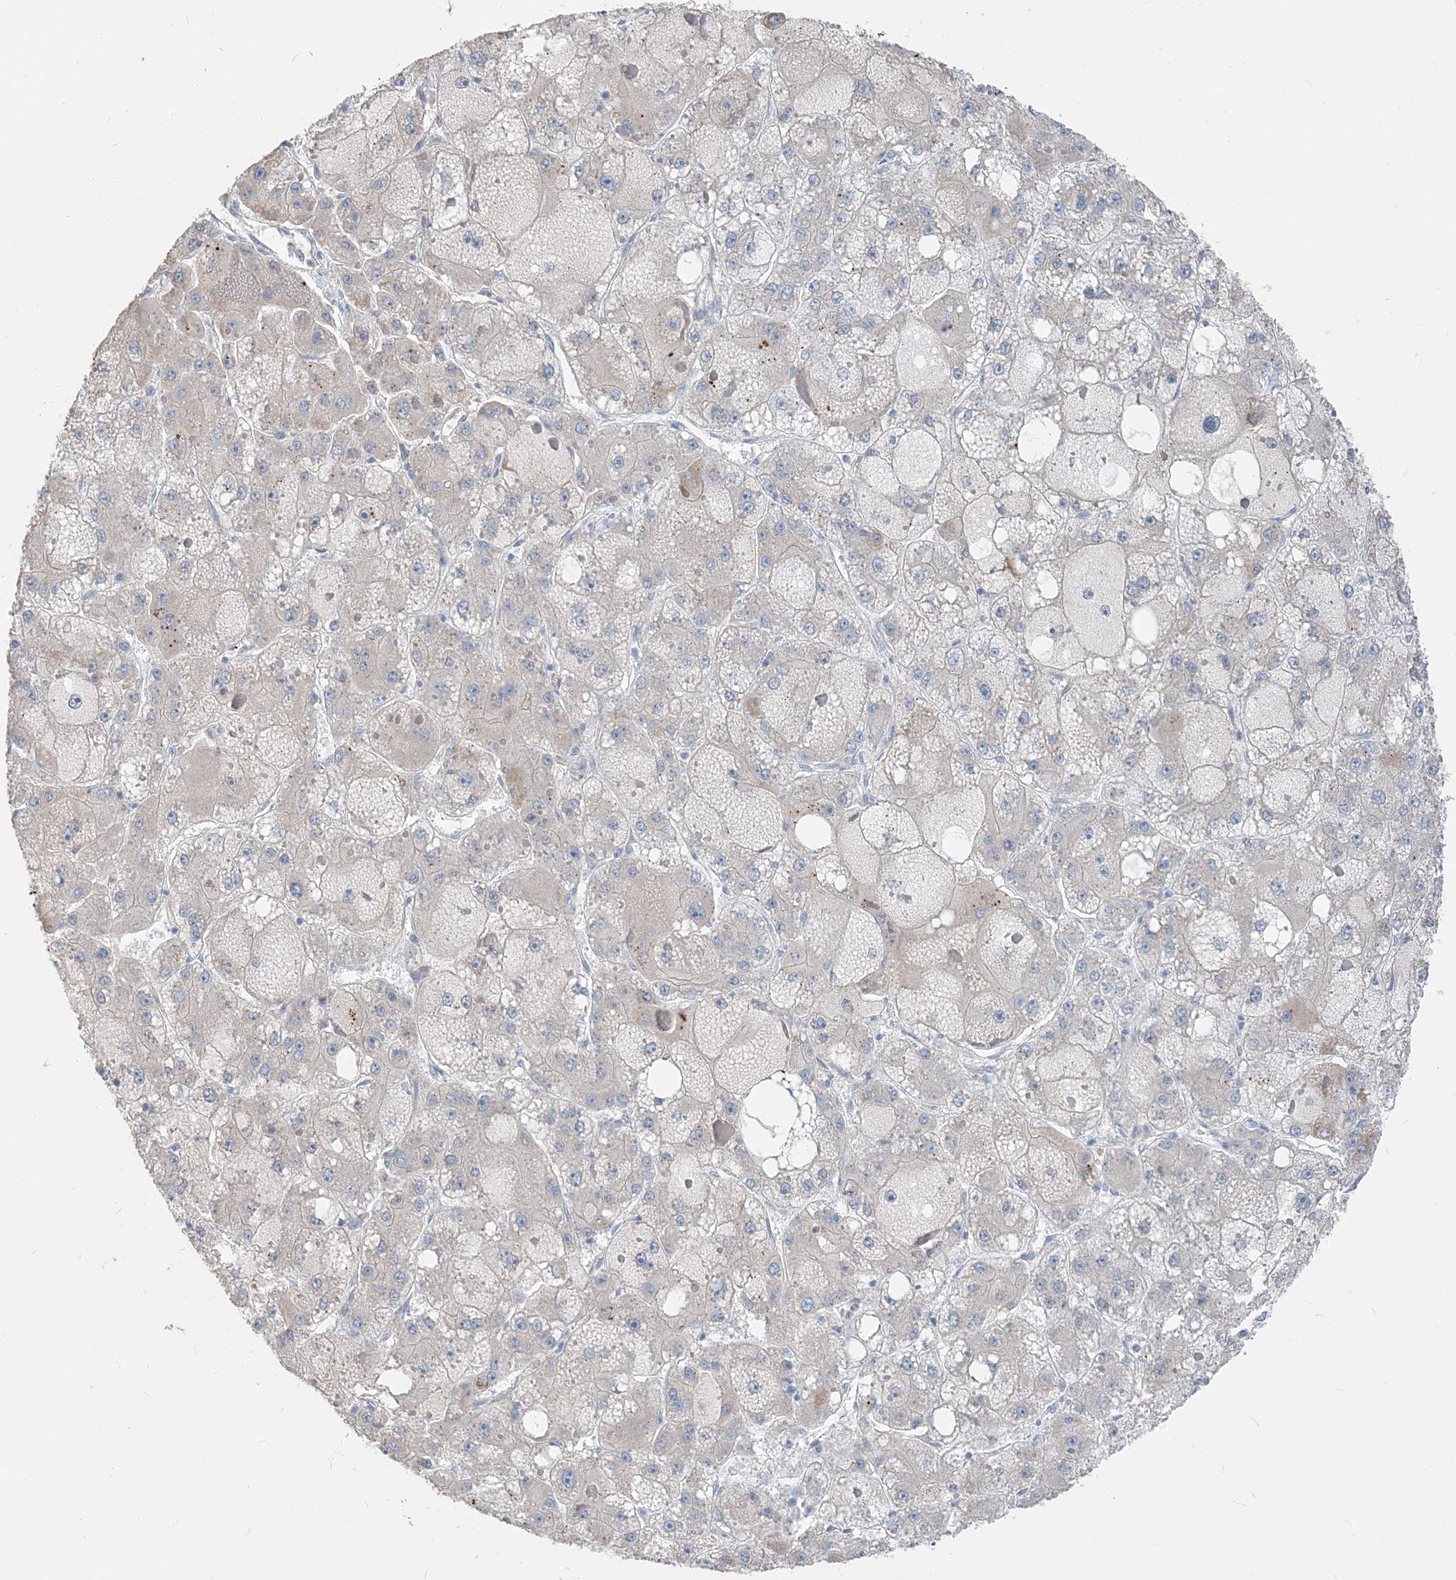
{"staining": {"intensity": "moderate", "quantity": "<25%", "location": "cytoplasmic/membranous"}, "tissue": "liver cancer", "cell_type": "Tumor cells", "image_type": "cancer", "snomed": [{"axis": "morphology", "description": "Carcinoma, Hepatocellular, NOS"}, {"axis": "topography", "description": "Liver"}], "caption": "Protein positivity by immunohistochemistry (IHC) displays moderate cytoplasmic/membranous expression in about <25% of tumor cells in liver cancer (hepatocellular carcinoma).", "gene": "NCOA7", "patient": {"sex": "female", "age": 73}}